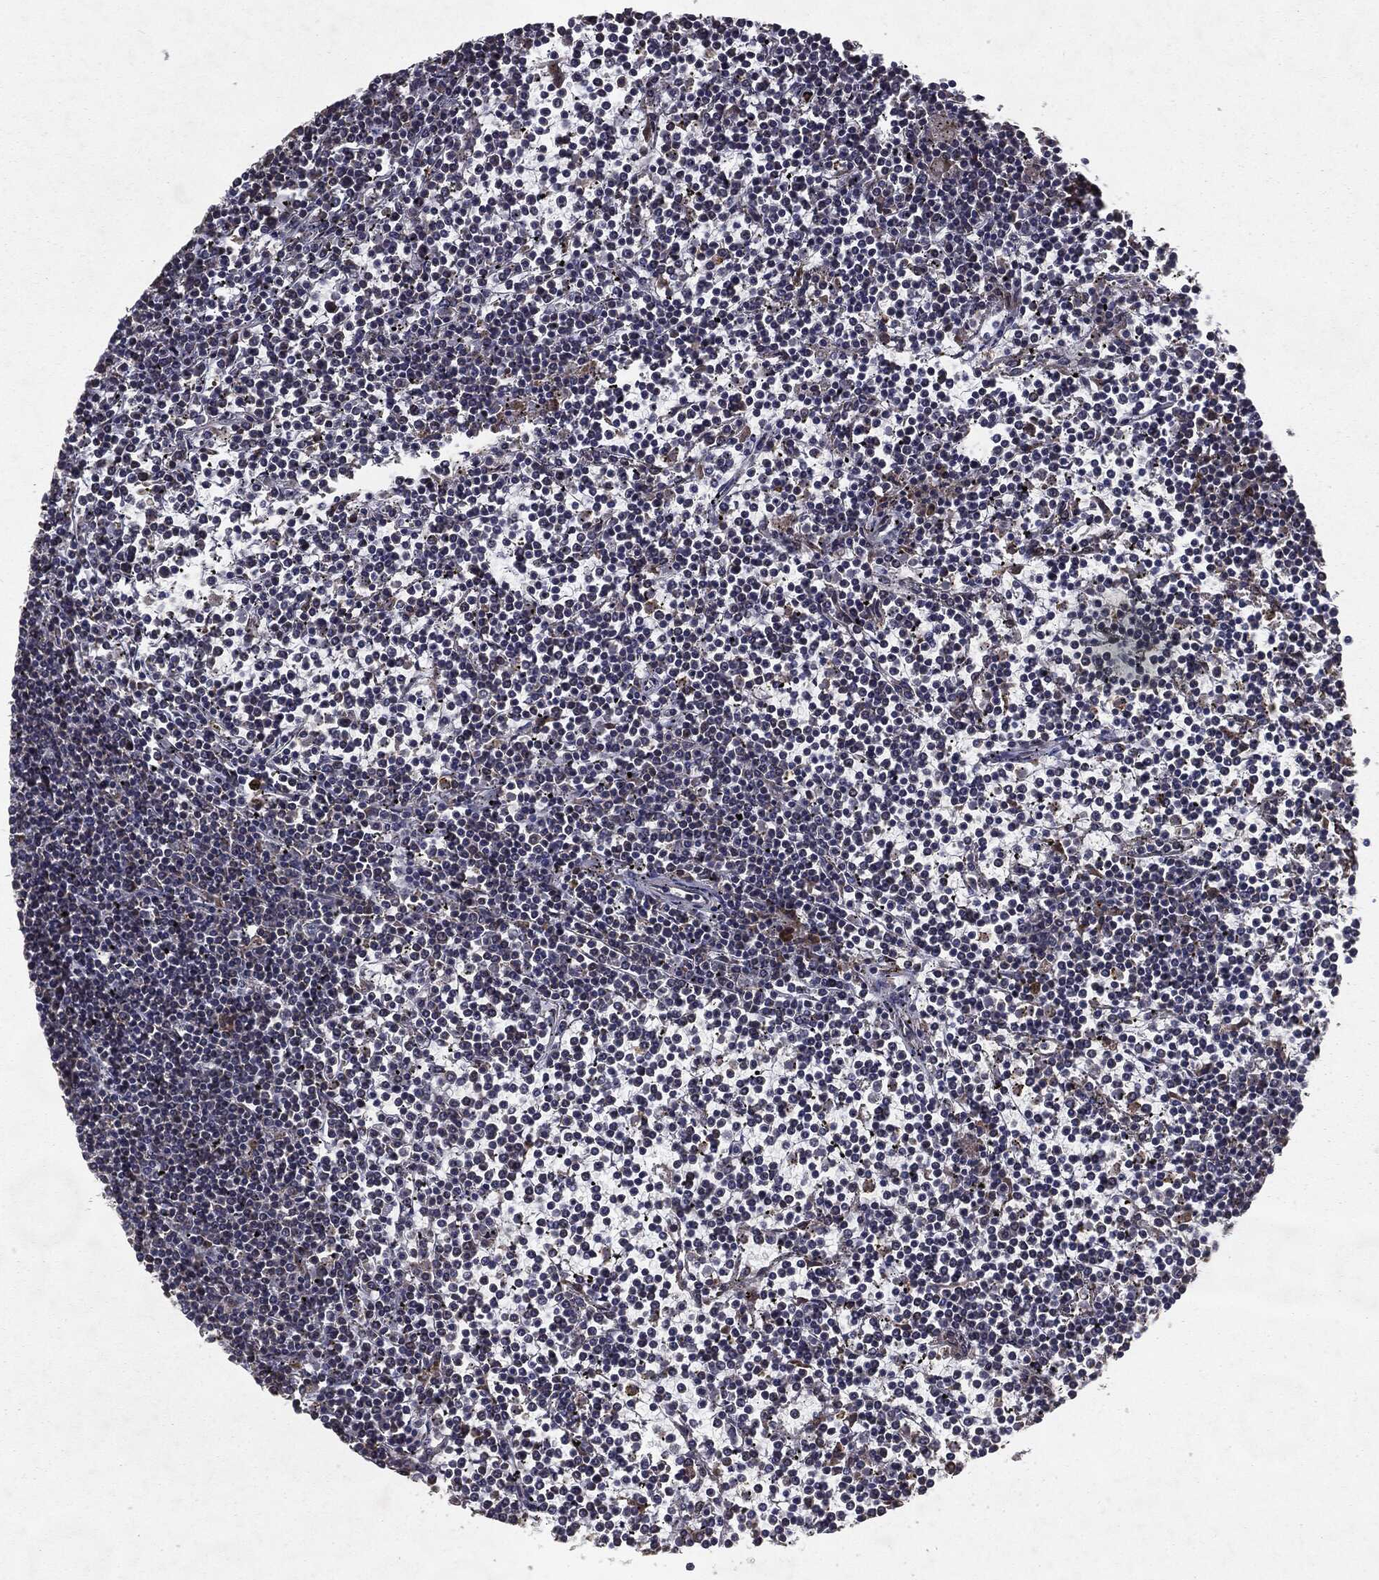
{"staining": {"intensity": "negative", "quantity": "none", "location": "none"}, "tissue": "lymphoma", "cell_type": "Tumor cells", "image_type": "cancer", "snomed": [{"axis": "morphology", "description": "Malignant lymphoma, non-Hodgkin's type, Low grade"}, {"axis": "topography", "description": "Spleen"}], "caption": "DAB immunohistochemical staining of malignant lymphoma, non-Hodgkin's type (low-grade) exhibits no significant expression in tumor cells.", "gene": "HDAC5", "patient": {"sex": "female", "age": 19}}